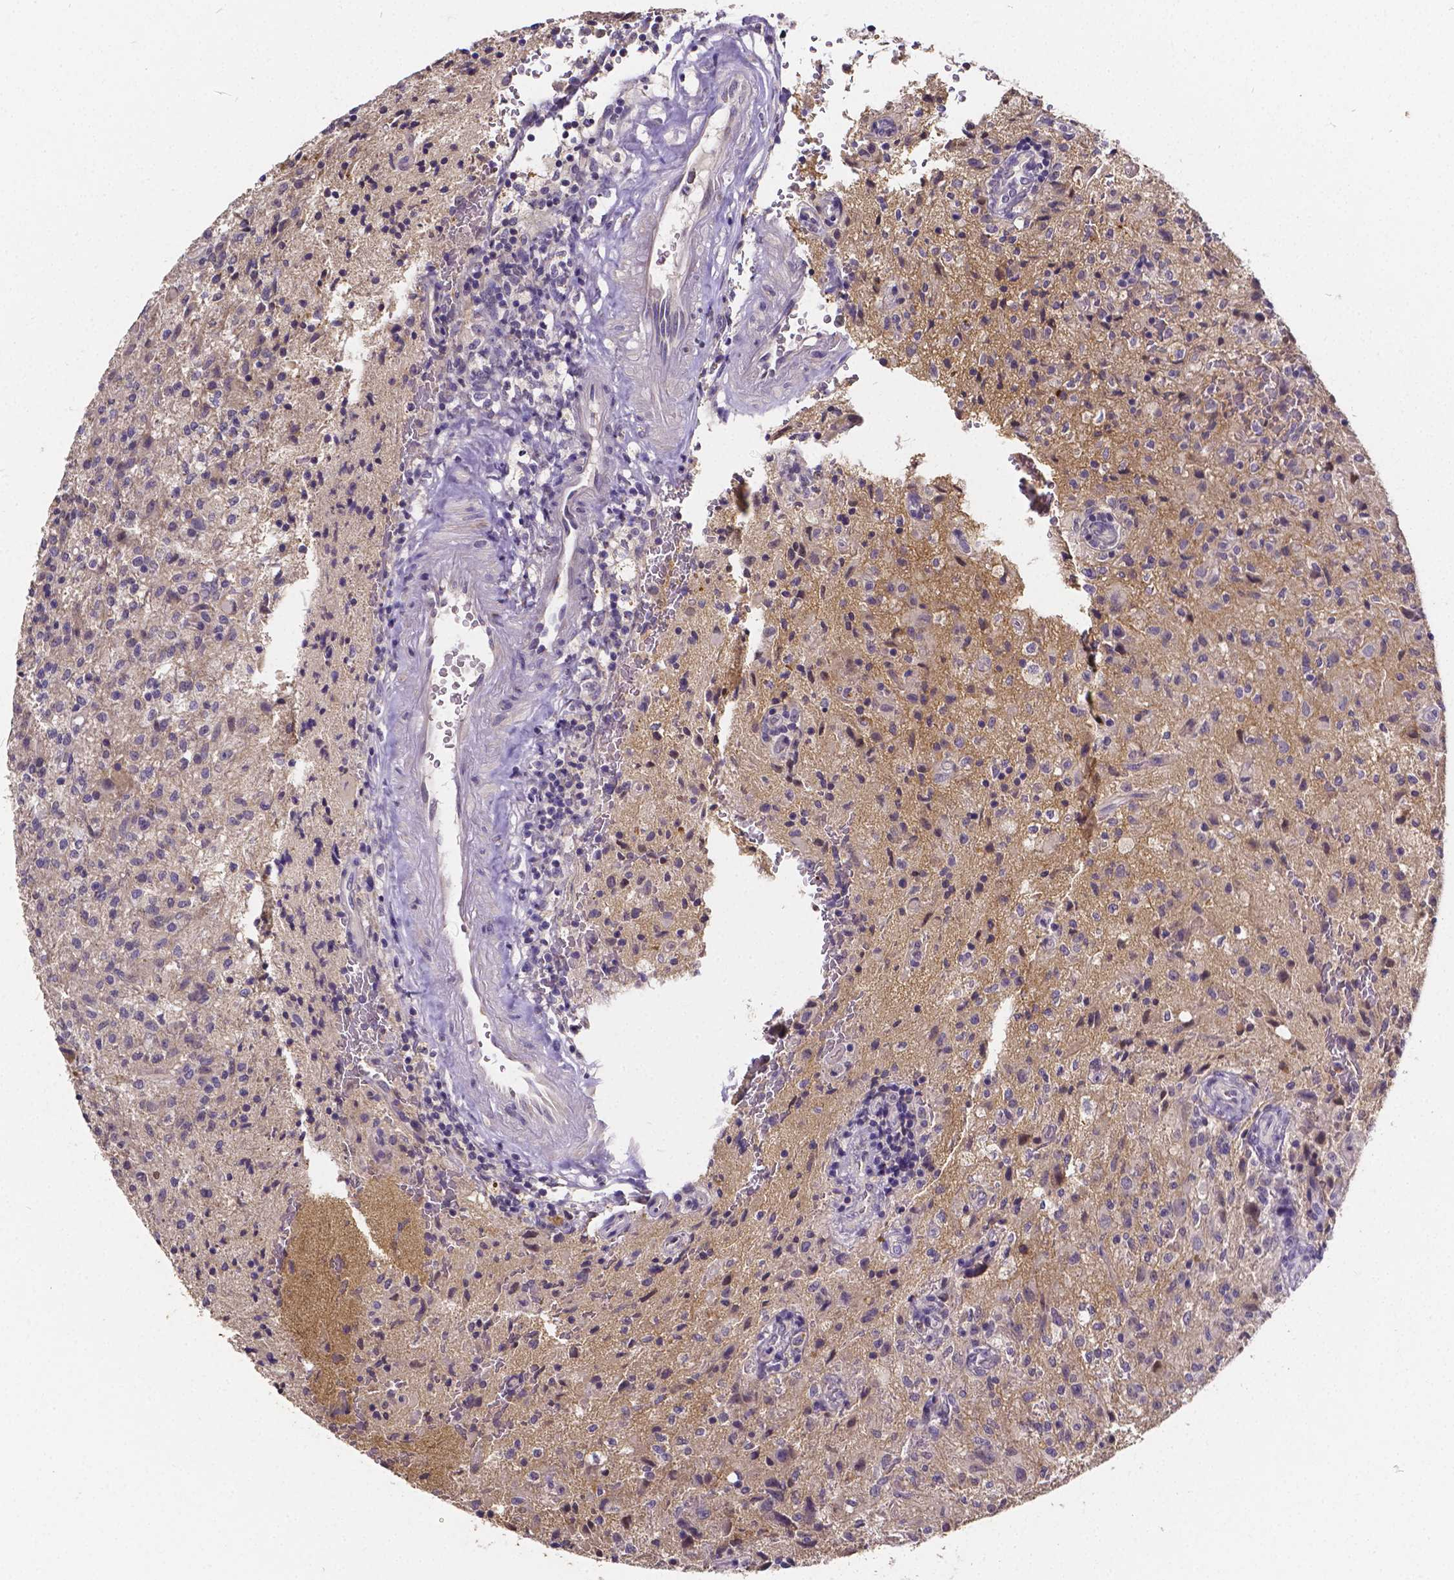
{"staining": {"intensity": "negative", "quantity": "none", "location": "none"}, "tissue": "glioma", "cell_type": "Tumor cells", "image_type": "cancer", "snomed": [{"axis": "morphology", "description": "Glioma, malignant, High grade"}, {"axis": "topography", "description": "Brain"}], "caption": "This is an immunohistochemistry image of human glioma. There is no positivity in tumor cells.", "gene": "CTNNA2", "patient": {"sex": "male", "age": 68}}